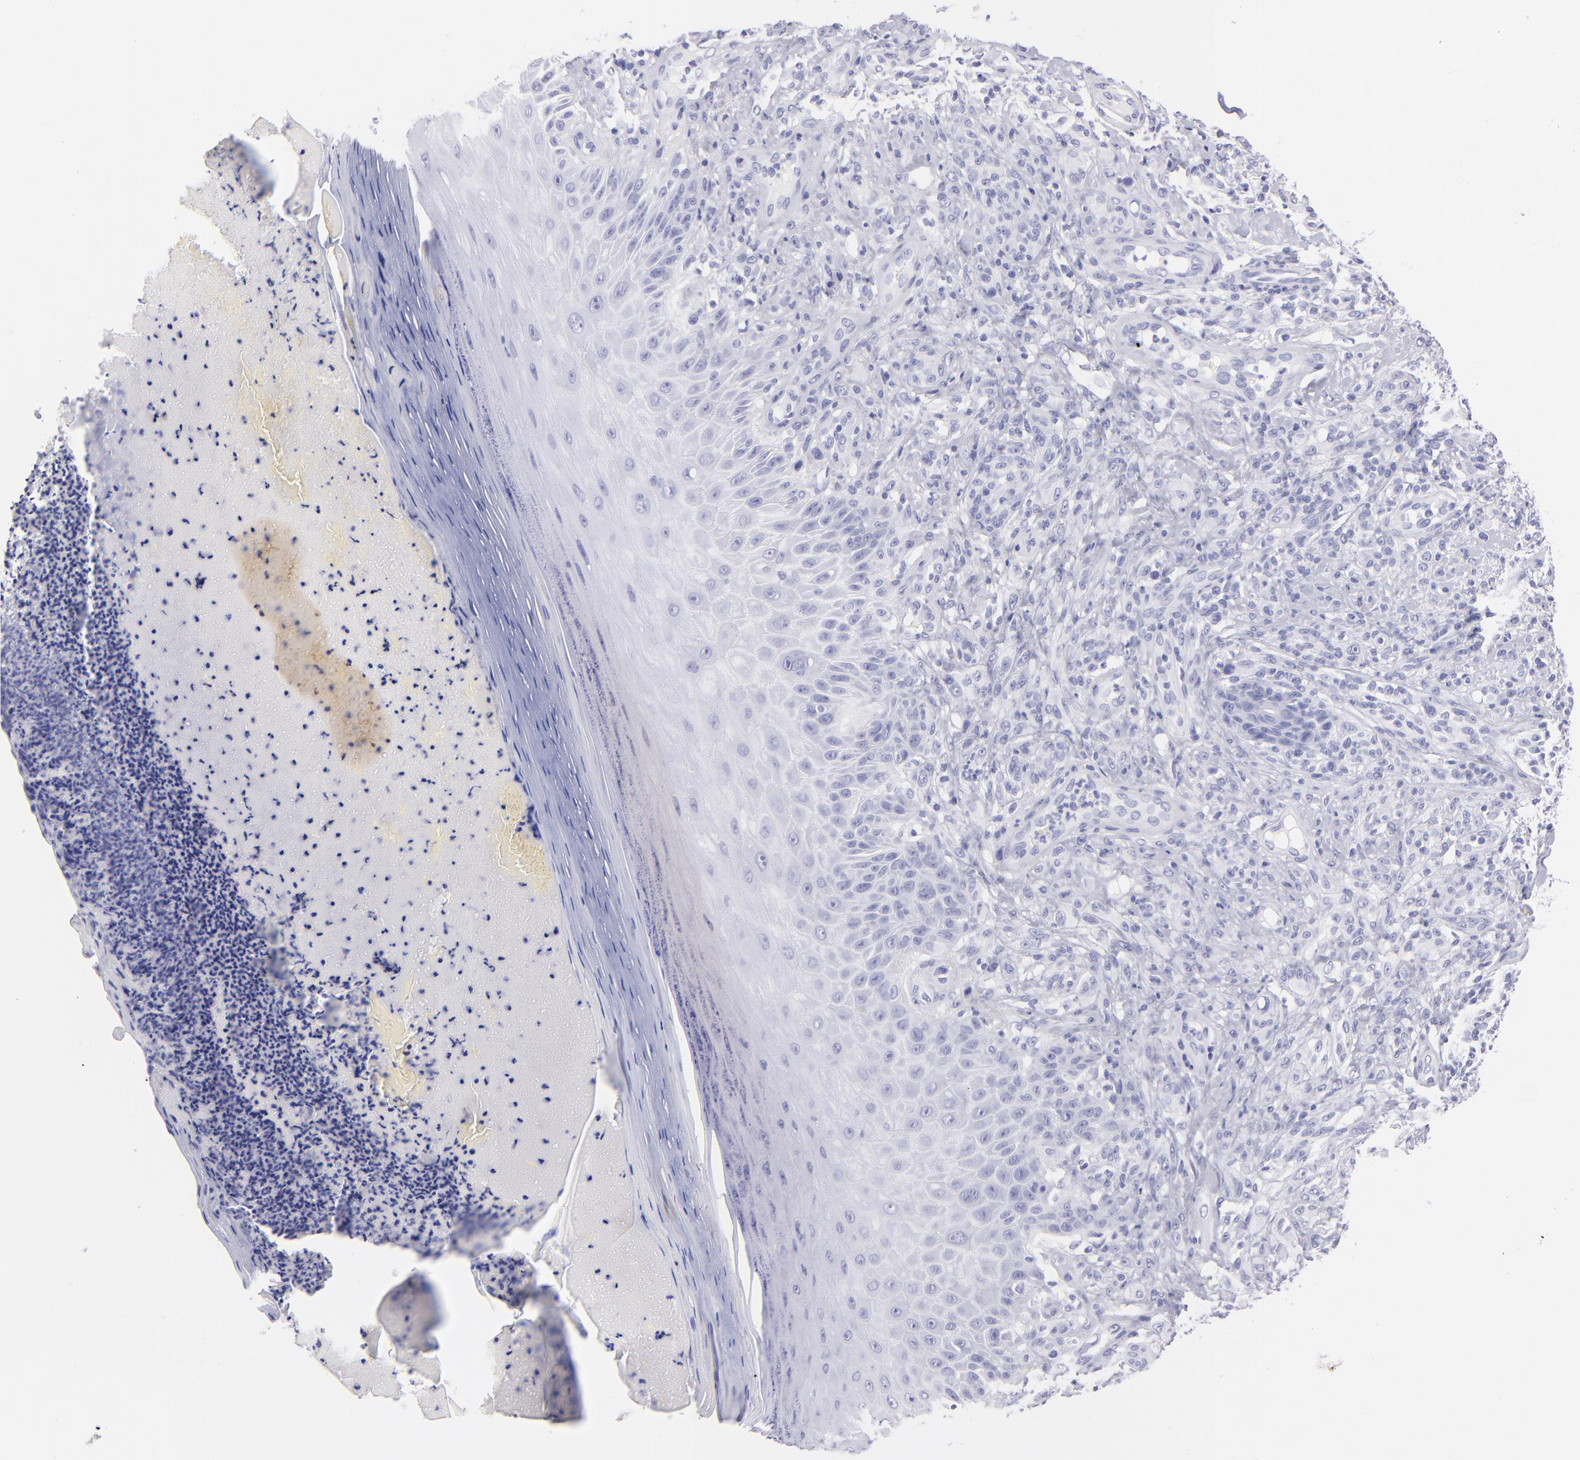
{"staining": {"intensity": "negative", "quantity": "none", "location": "none"}, "tissue": "melanoma", "cell_type": "Tumor cells", "image_type": "cancer", "snomed": [{"axis": "morphology", "description": "Malignant melanoma, NOS"}, {"axis": "topography", "description": "Skin"}], "caption": "A high-resolution histopathology image shows IHC staining of melanoma, which shows no significant positivity in tumor cells.", "gene": "PRPH", "patient": {"sex": "male", "age": 57}}